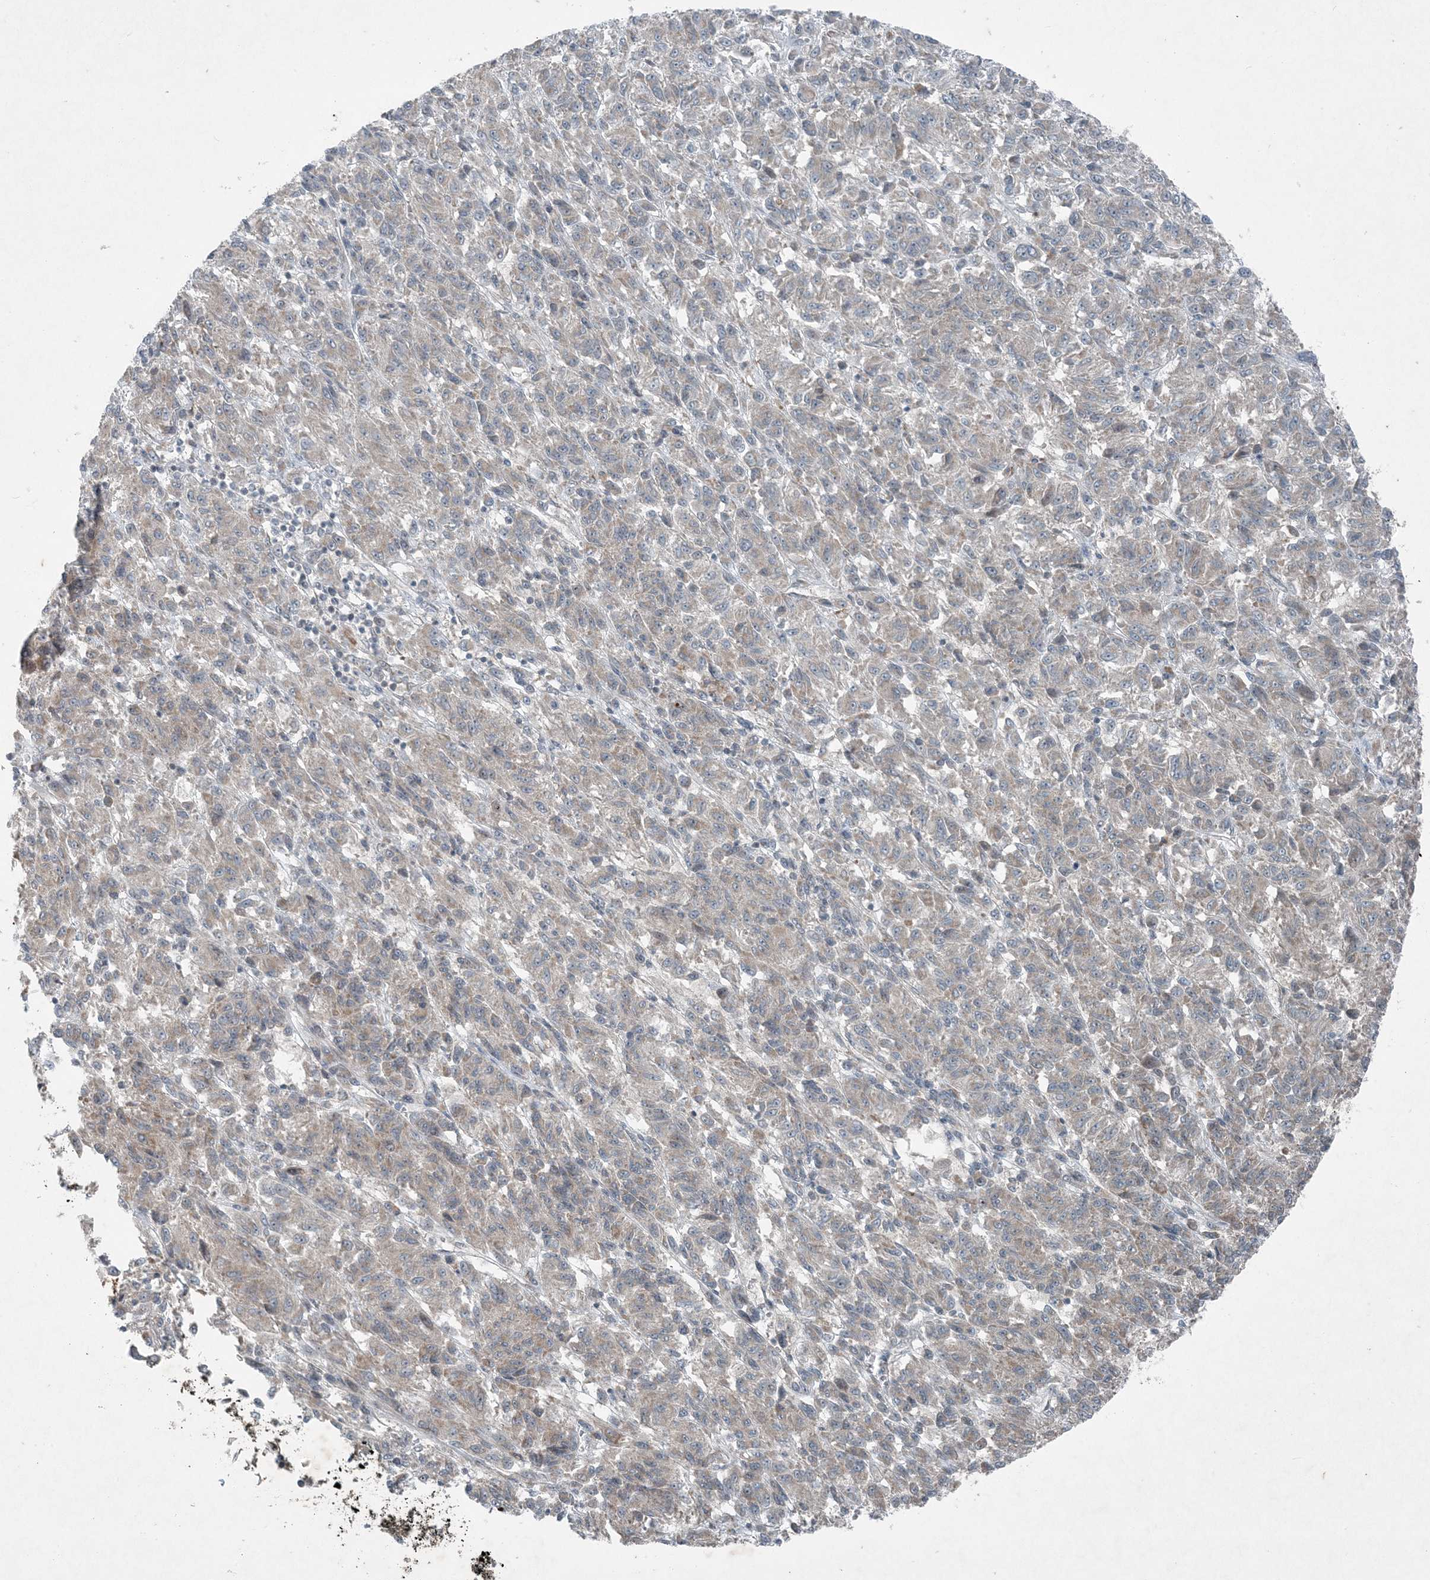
{"staining": {"intensity": "negative", "quantity": "none", "location": "none"}, "tissue": "melanoma", "cell_type": "Tumor cells", "image_type": "cancer", "snomed": [{"axis": "morphology", "description": "Malignant melanoma, Metastatic site"}, {"axis": "topography", "description": "Lung"}], "caption": "This is an immunohistochemistry histopathology image of malignant melanoma (metastatic site). There is no positivity in tumor cells.", "gene": "PC", "patient": {"sex": "male", "age": 64}}